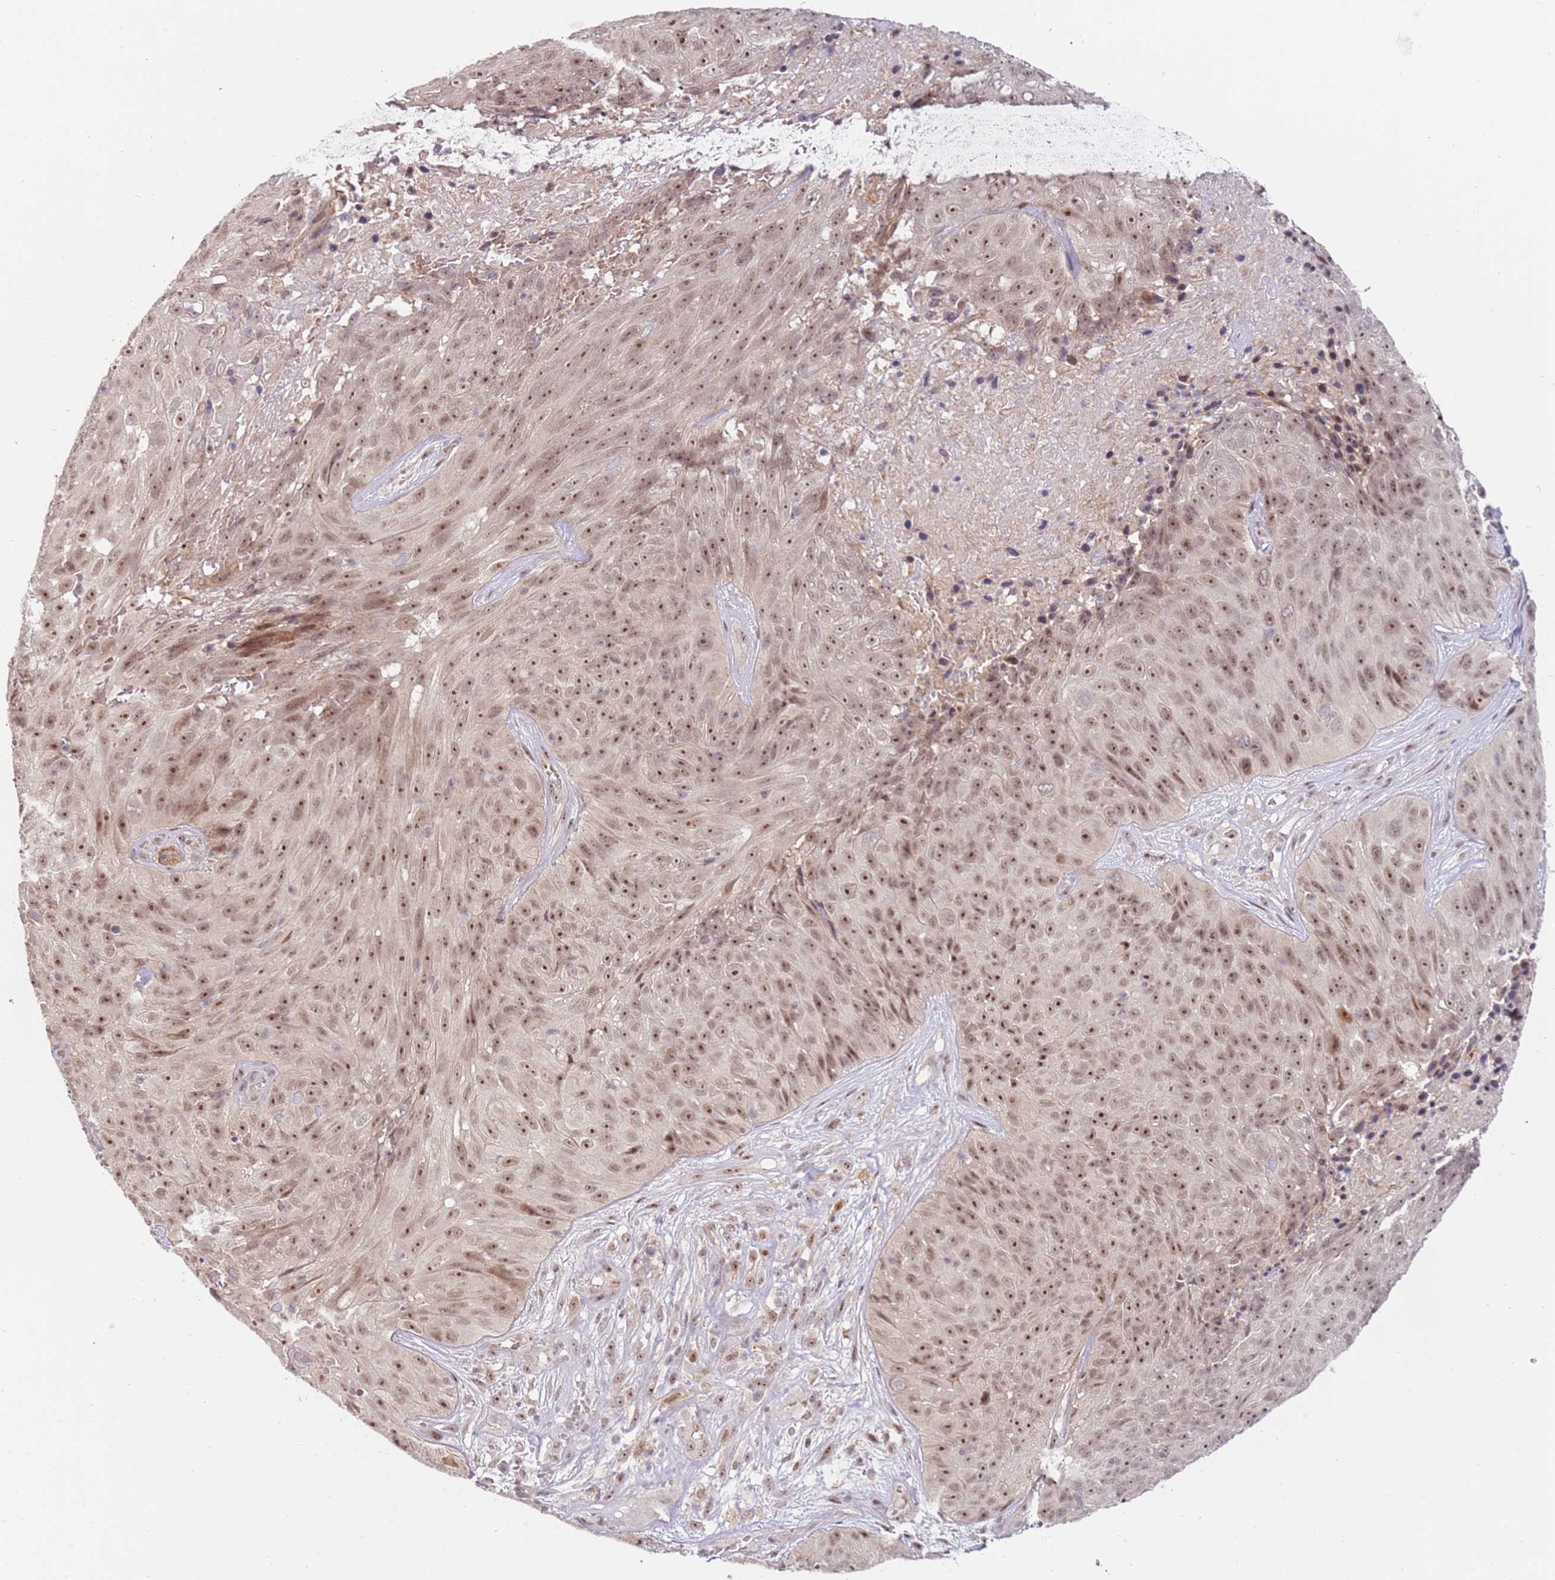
{"staining": {"intensity": "moderate", "quantity": ">75%", "location": "nuclear"}, "tissue": "skin cancer", "cell_type": "Tumor cells", "image_type": "cancer", "snomed": [{"axis": "morphology", "description": "Squamous cell carcinoma, NOS"}, {"axis": "topography", "description": "Skin"}], "caption": "Skin cancer stained for a protein (brown) exhibits moderate nuclear positive positivity in about >75% of tumor cells.", "gene": "LGALSL", "patient": {"sex": "female", "age": 87}}